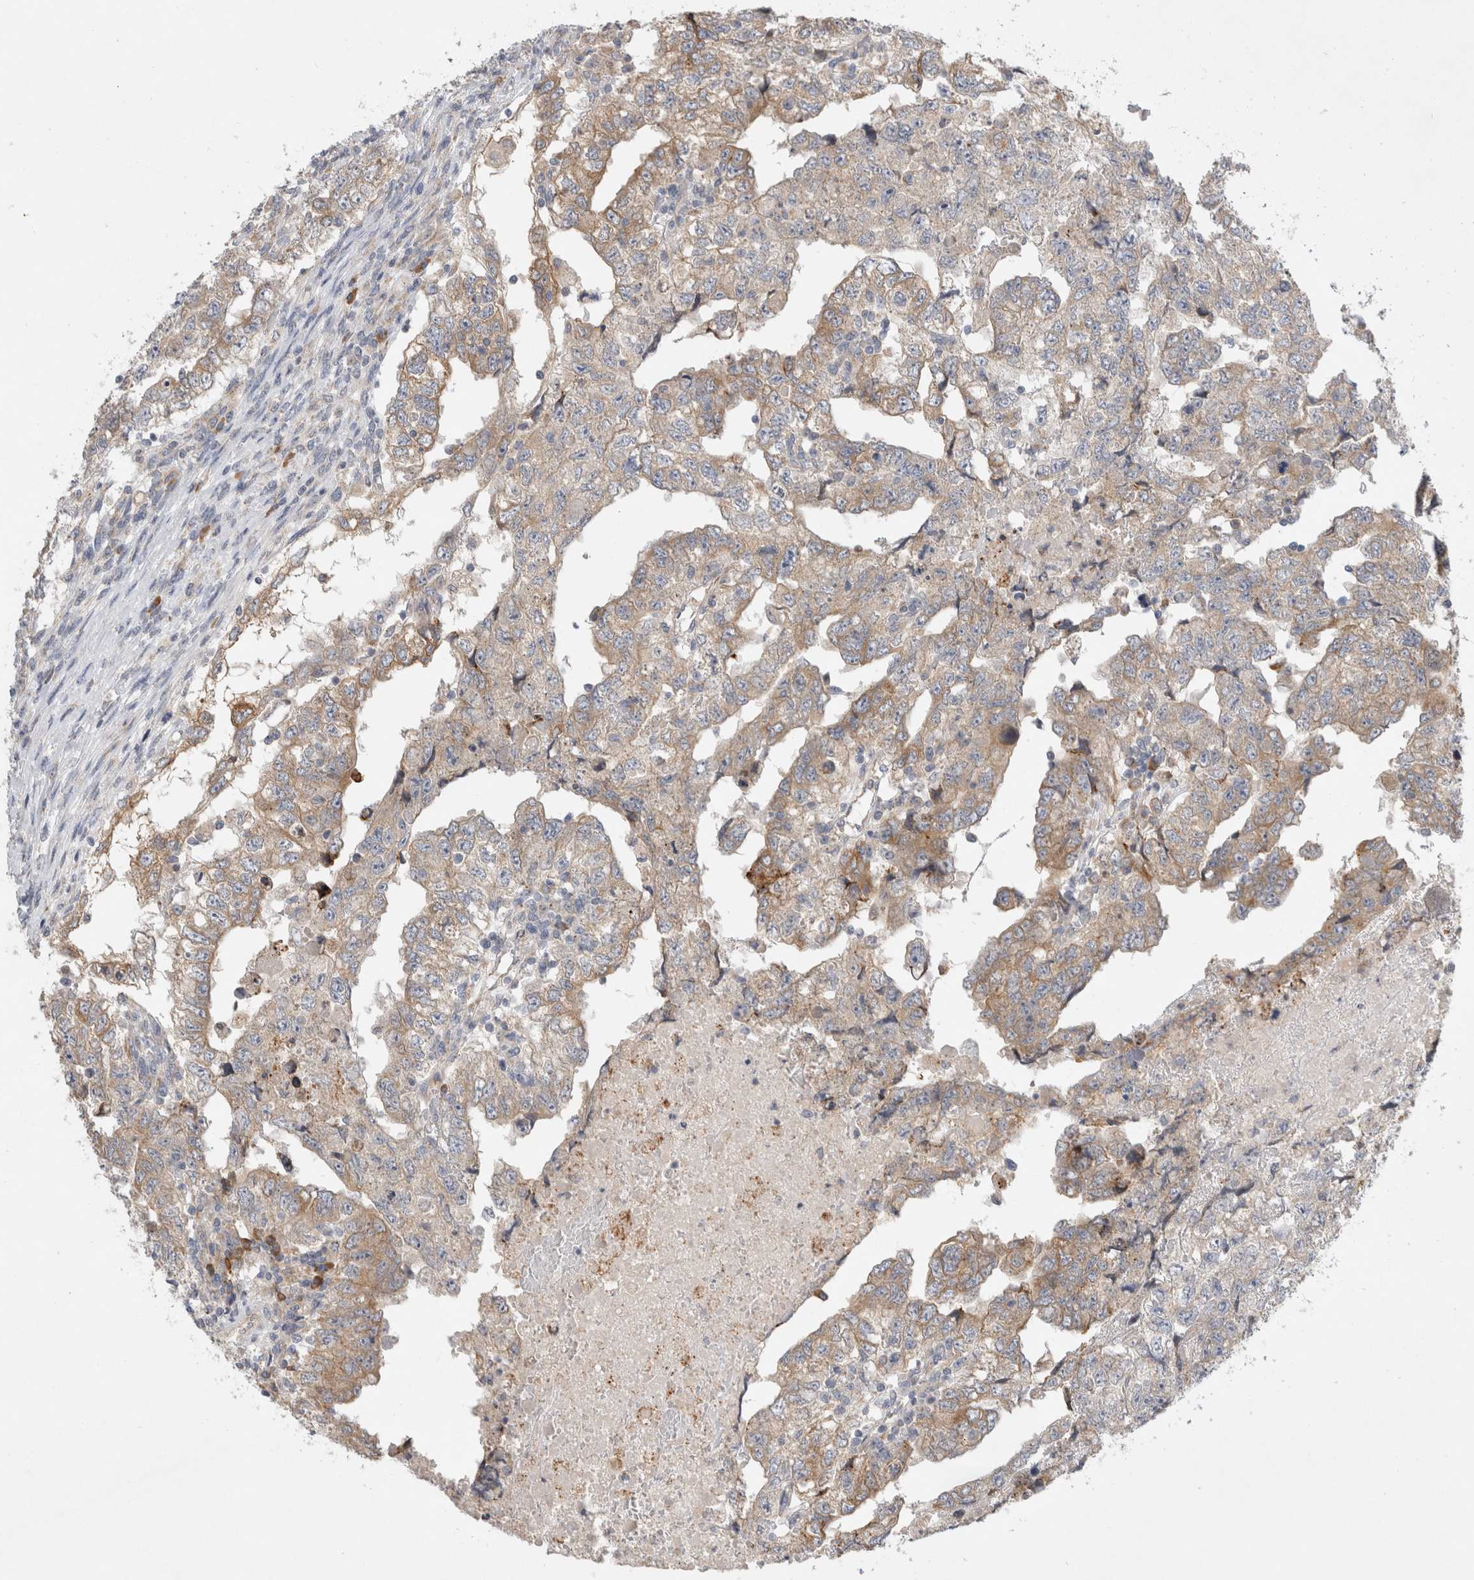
{"staining": {"intensity": "weak", "quantity": "25%-75%", "location": "cytoplasmic/membranous"}, "tissue": "testis cancer", "cell_type": "Tumor cells", "image_type": "cancer", "snomed": [{"axis": "morphology", "description": "Carcinoma, Embryonal, NOS"}, {"axis": "topography", "description": "Testis"}], "caption": "High-power microscopy captured an IHC image of embryonal carcinoma (testis), revealing weak cytoplasmic/membranous expression in approximately 25%-75% of tumor cells.", "gene": "NEDD4L", "patient": {"sex": "male", "age": 36}}